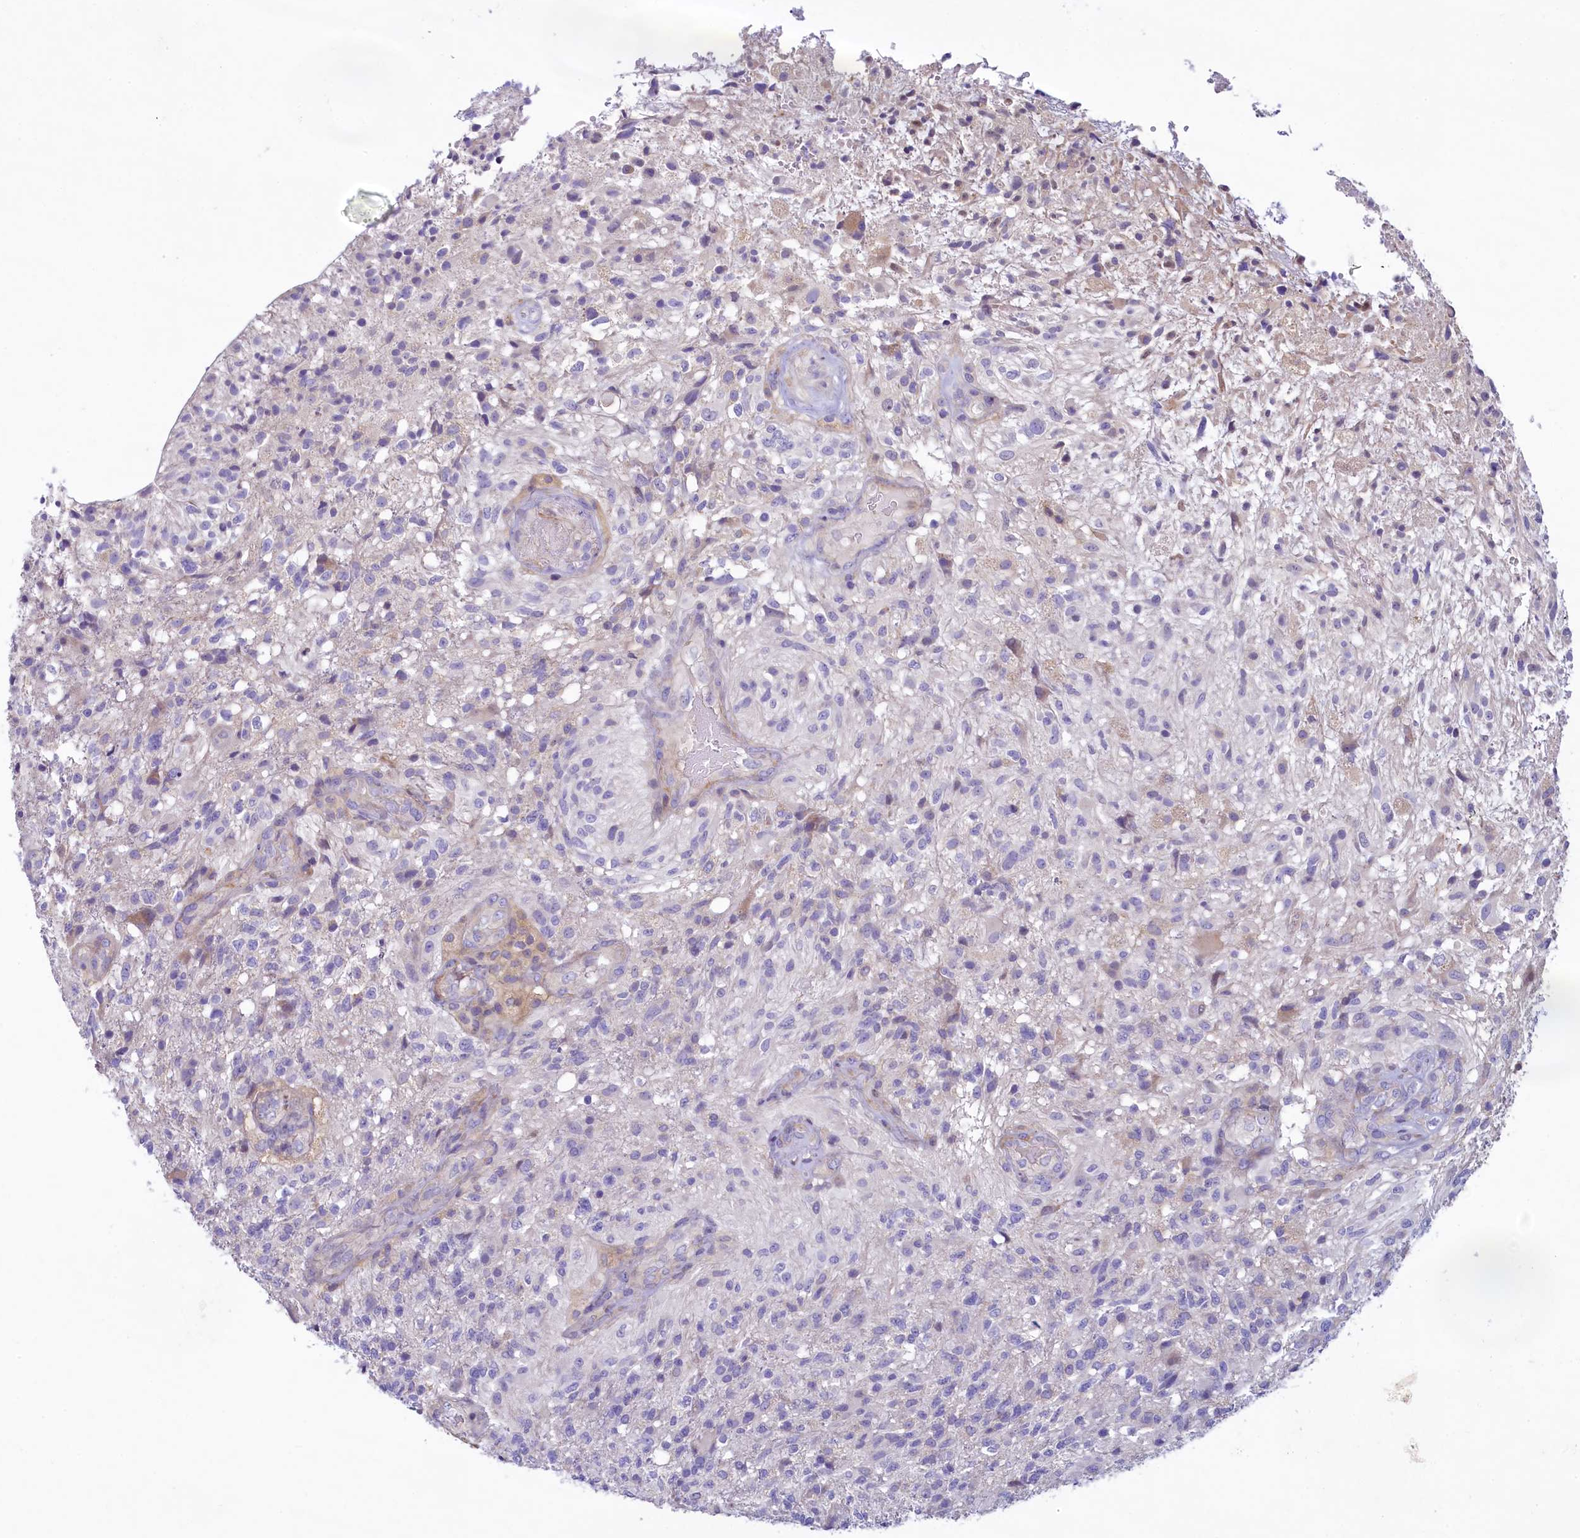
{"staining": {"intensity": "negative", "quantity": "none", "location": "none"}, "tissue": "glioma", "cell_type": "Tumor cells", "image_type": "cancer", "snomed": [{"axis": "morphology", "description": "Glioma, malignant, High grade"}, {"axis": "topography", "description": "Brain"}], "caption": "Tumor cells are negative for protein expression in human glioma. (Immunohistochemistry, brightfield microscopy, high magnification).", "gene": "KRBOX5", "patient": {"sex": "male", "age": 56}}